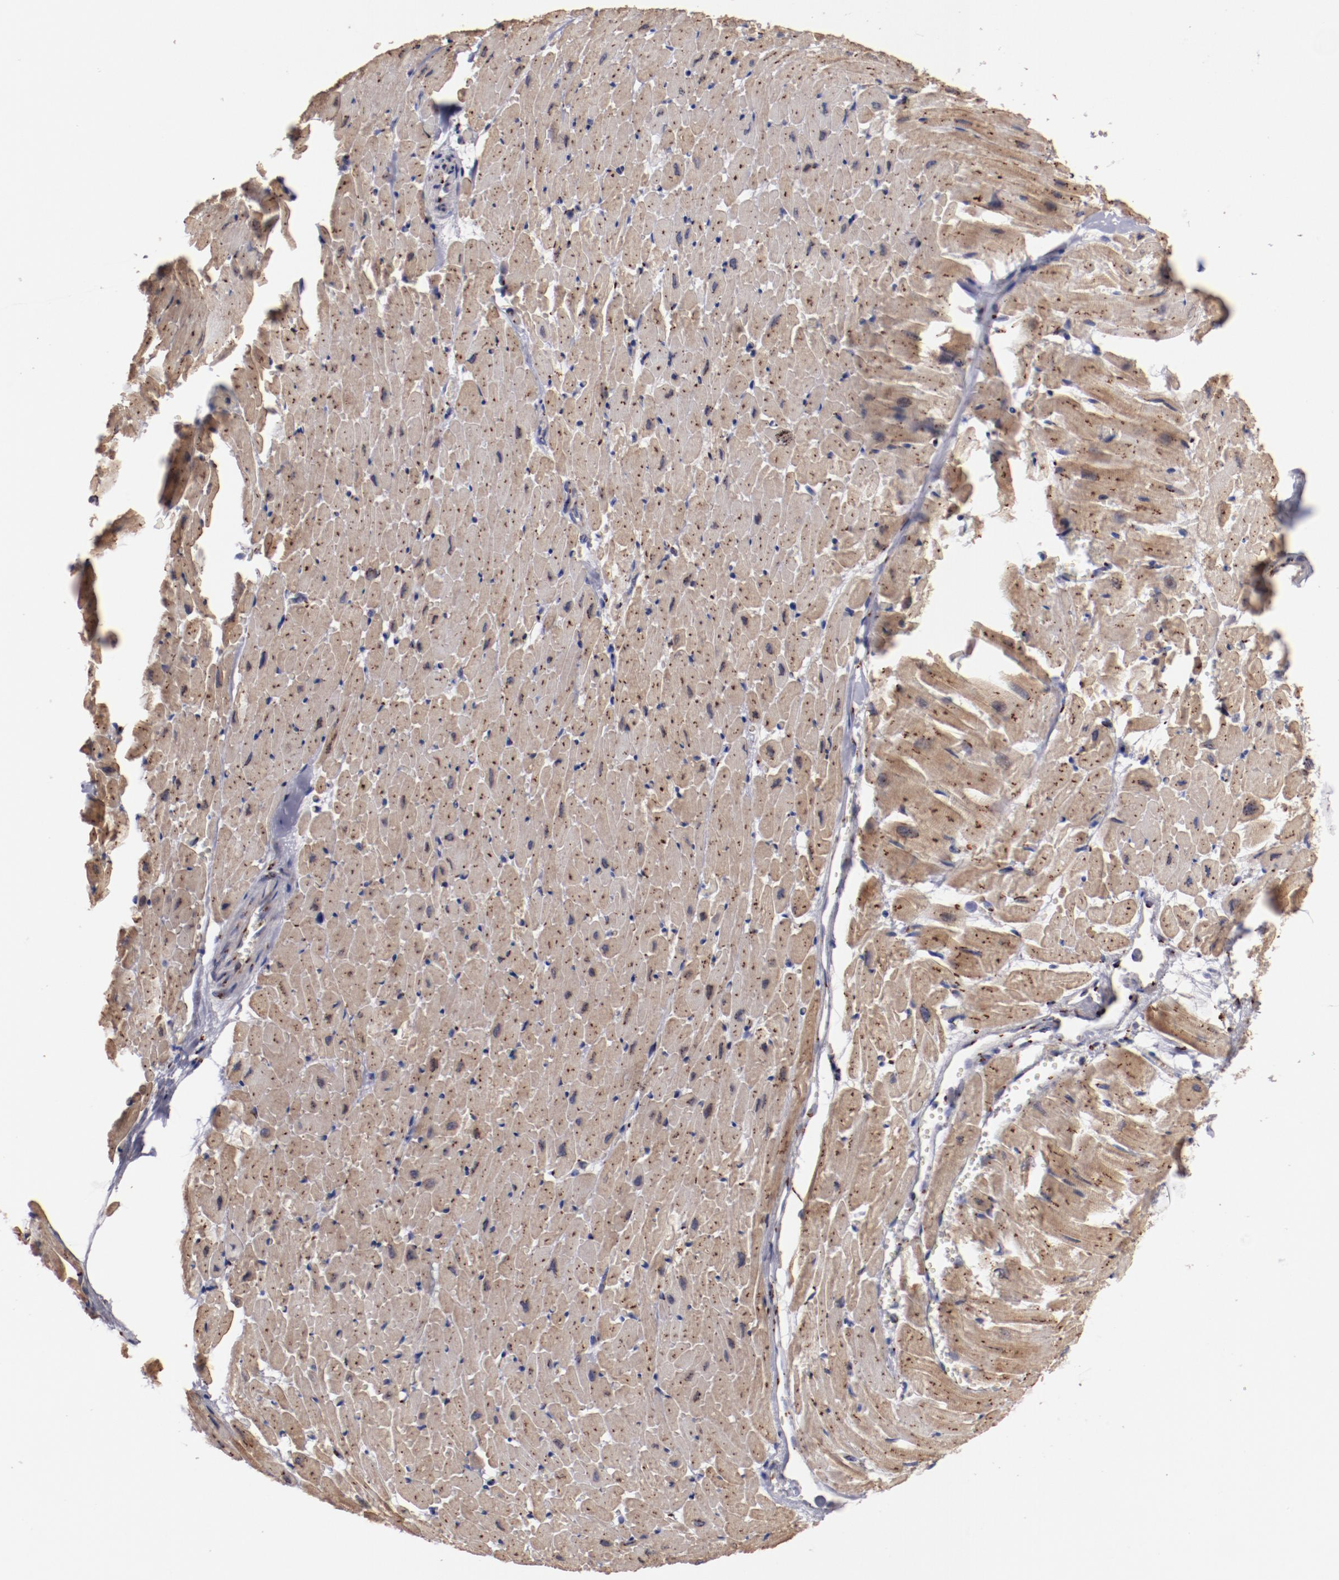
{"staining": {"intensity": "moderate", "quantity": "25%-75%", "location": "cytoplasmic/membranous"}, "tissue": "heart muscle", "cell_type": "Cardiomyocytes", "image_type": "normal", "snomed": [{"axis": "morphology", "description": "Normal tissue, NOS"}, {"axis": "topography", "description": "Heart"}], "caption": "The immunohistochemical stain labels moderate cytoplasmic/membranous expression in cardiomyocytes of normal heart muscle. (Brightfield microscopy of DAB IHC at high magnification).", "gene": "GOLIM4", "patient": {"sex": "female", "age": 19}}